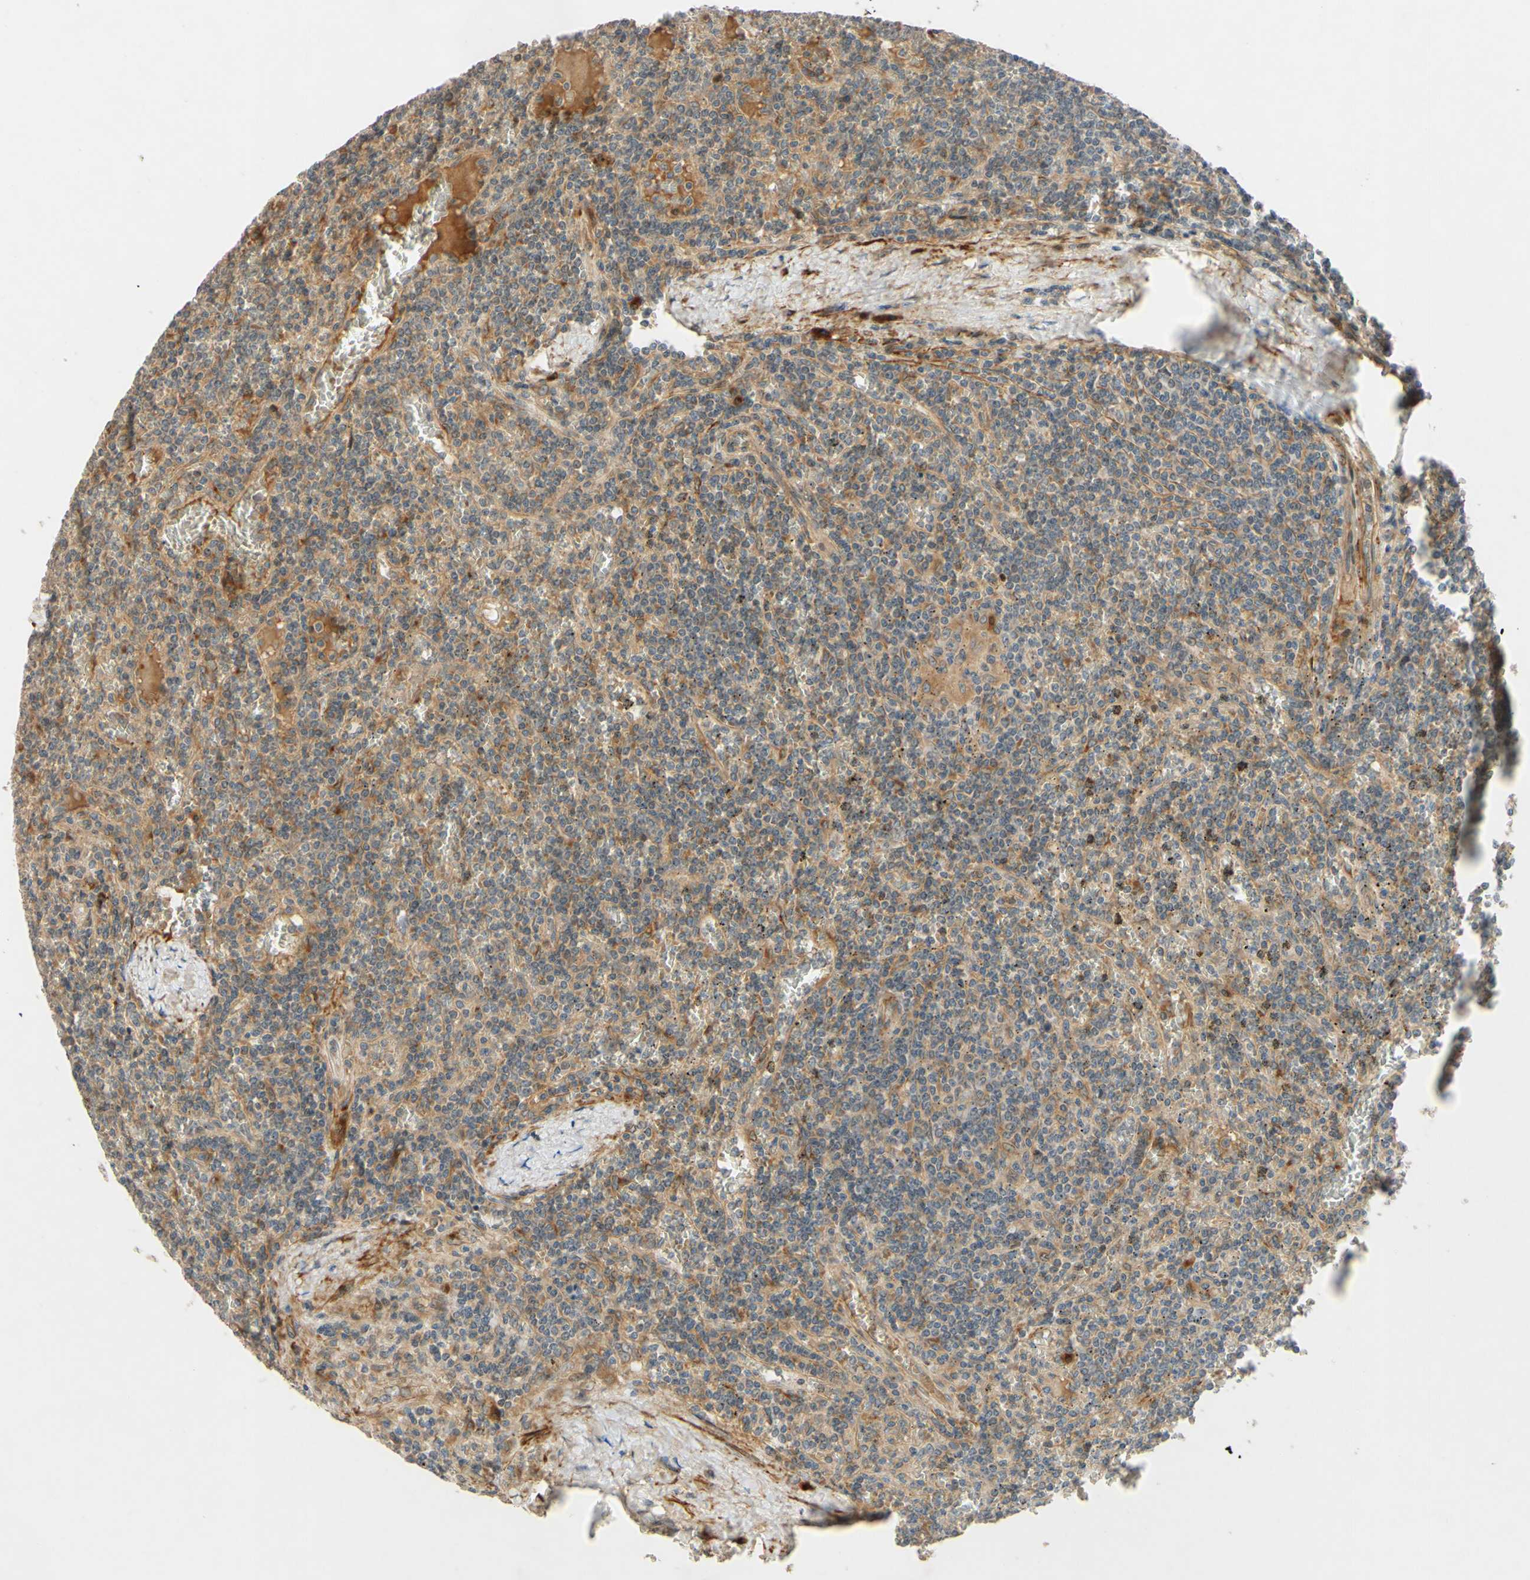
{"staining": {"intensity": "strong", "quantity": "<25%", "location": "cytoplasmic/membranous,nuclear"}, "tissue": "lymphoma", "cell_type": "Tumor cells", "image_type": "cancer", "snomed": [{"axis": "morphology", "description": "Malignant lymphoma, non-Hodgkin's type, Low grade"}, {"axis": "topography", "description": "Spleen"}], "caption": "This is a photomicrograph of immunohistochemistry (IHC) staining of low-grade malignant lymphoma, non-Hodgkin's type, which shows strong positivity in the cytoplasmic/membranous and nuclear of tumor cells.", "gene": "PTPRU", "patient": {"sex": "female", "age": 19}}